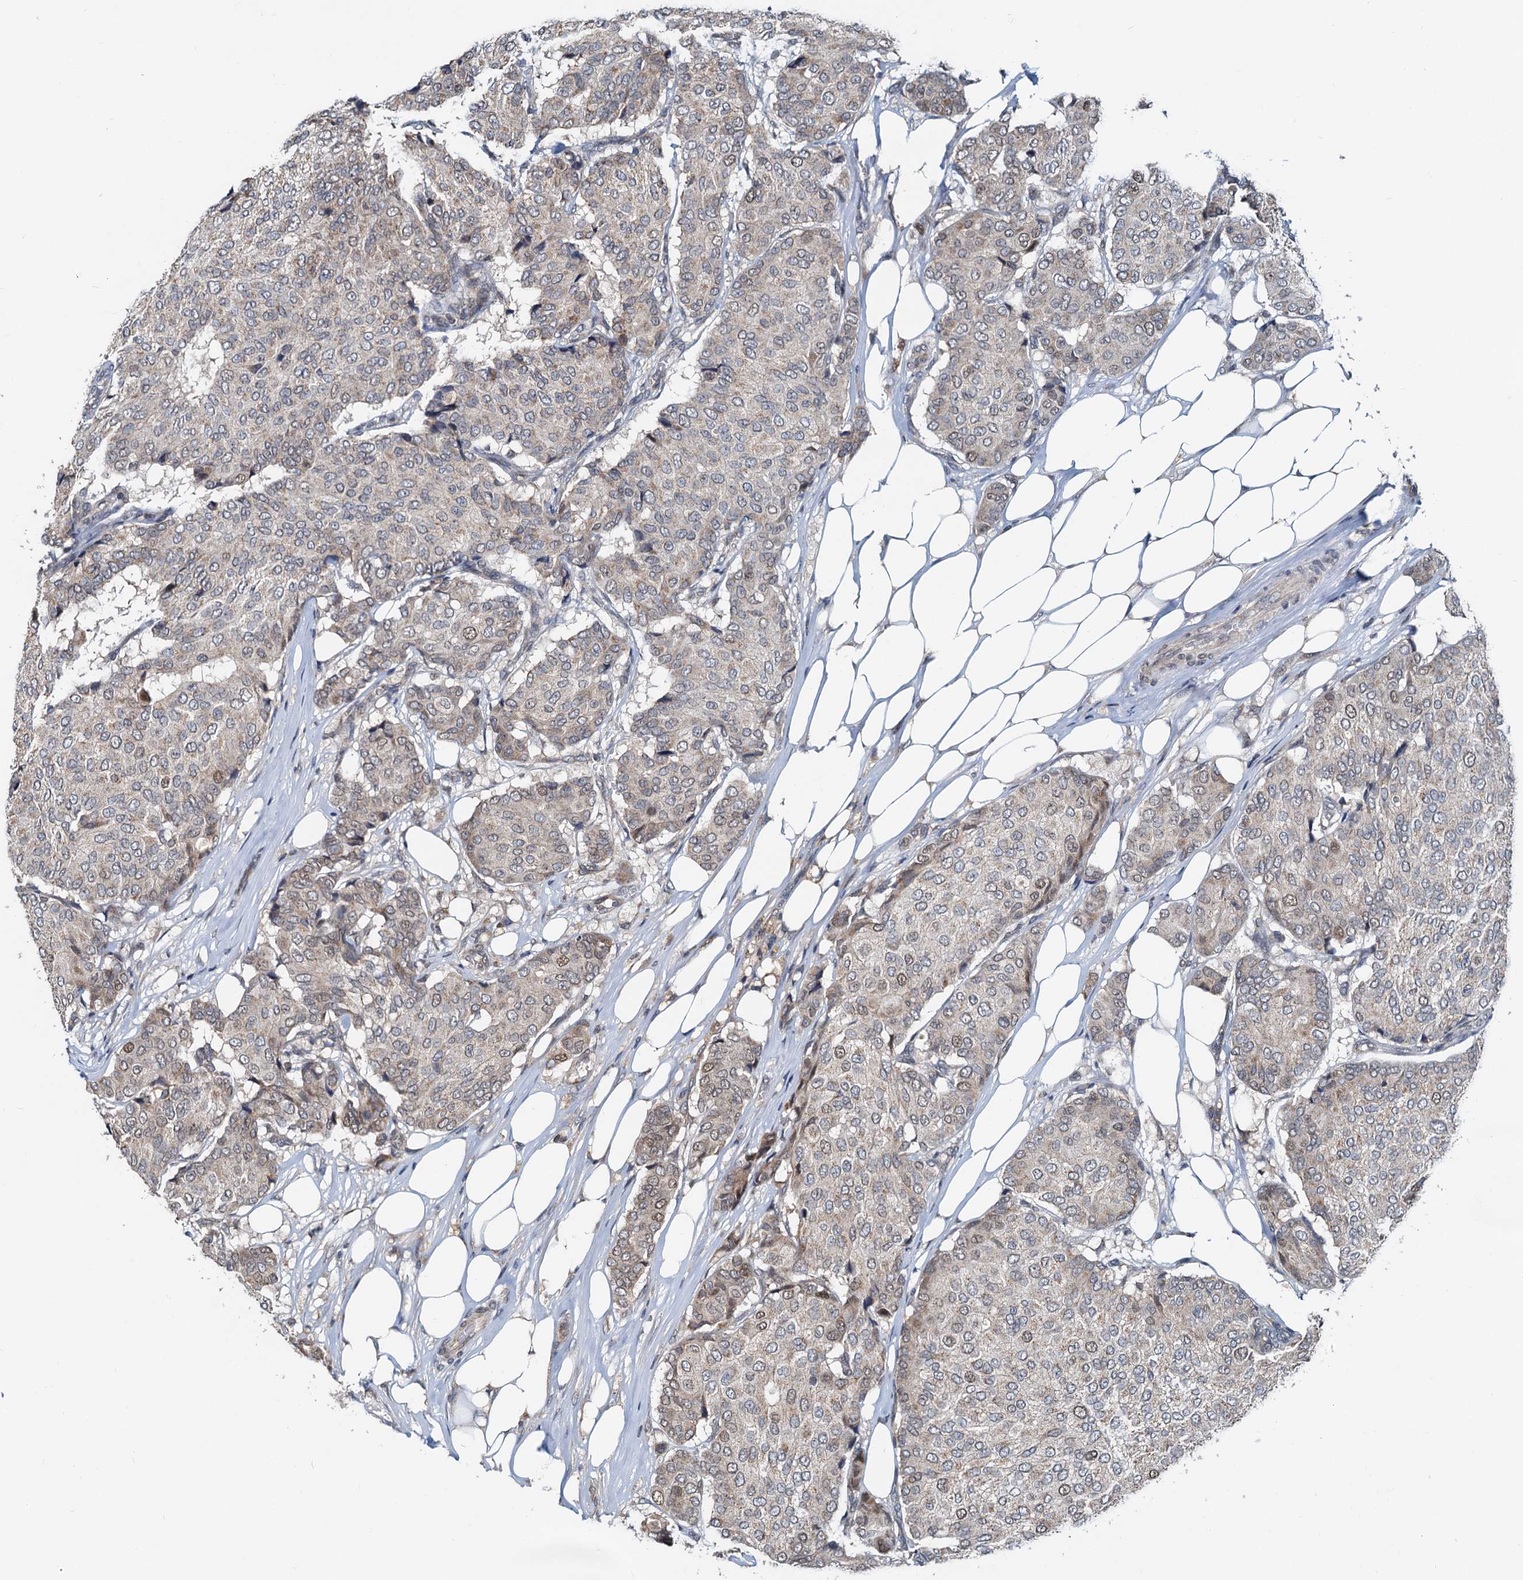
{"staining": {"intensity": "weak", "quantity": "25%-75%", "location": "cytoplasmic/membranous,nuclear"}, "tissue": "breast cancer", "cell_type": "Tumor cells", "image_type": "cancer", "snomed": [{"axis": "morphology", "description": "Duct carcinoma"}, {"axis": "topography", "description": "Breast"}], "caption": "This photomicrograph shows immunohistochemistry (IHC) staining of human breast cancer (intraductal carcinoma), with low weak cytoplasmic/membranous and nuclear positivity in approximately 25%-75% of tumor cells.", "gene": "MCMBP", "patient": {"sex": "female", "age": 75}}